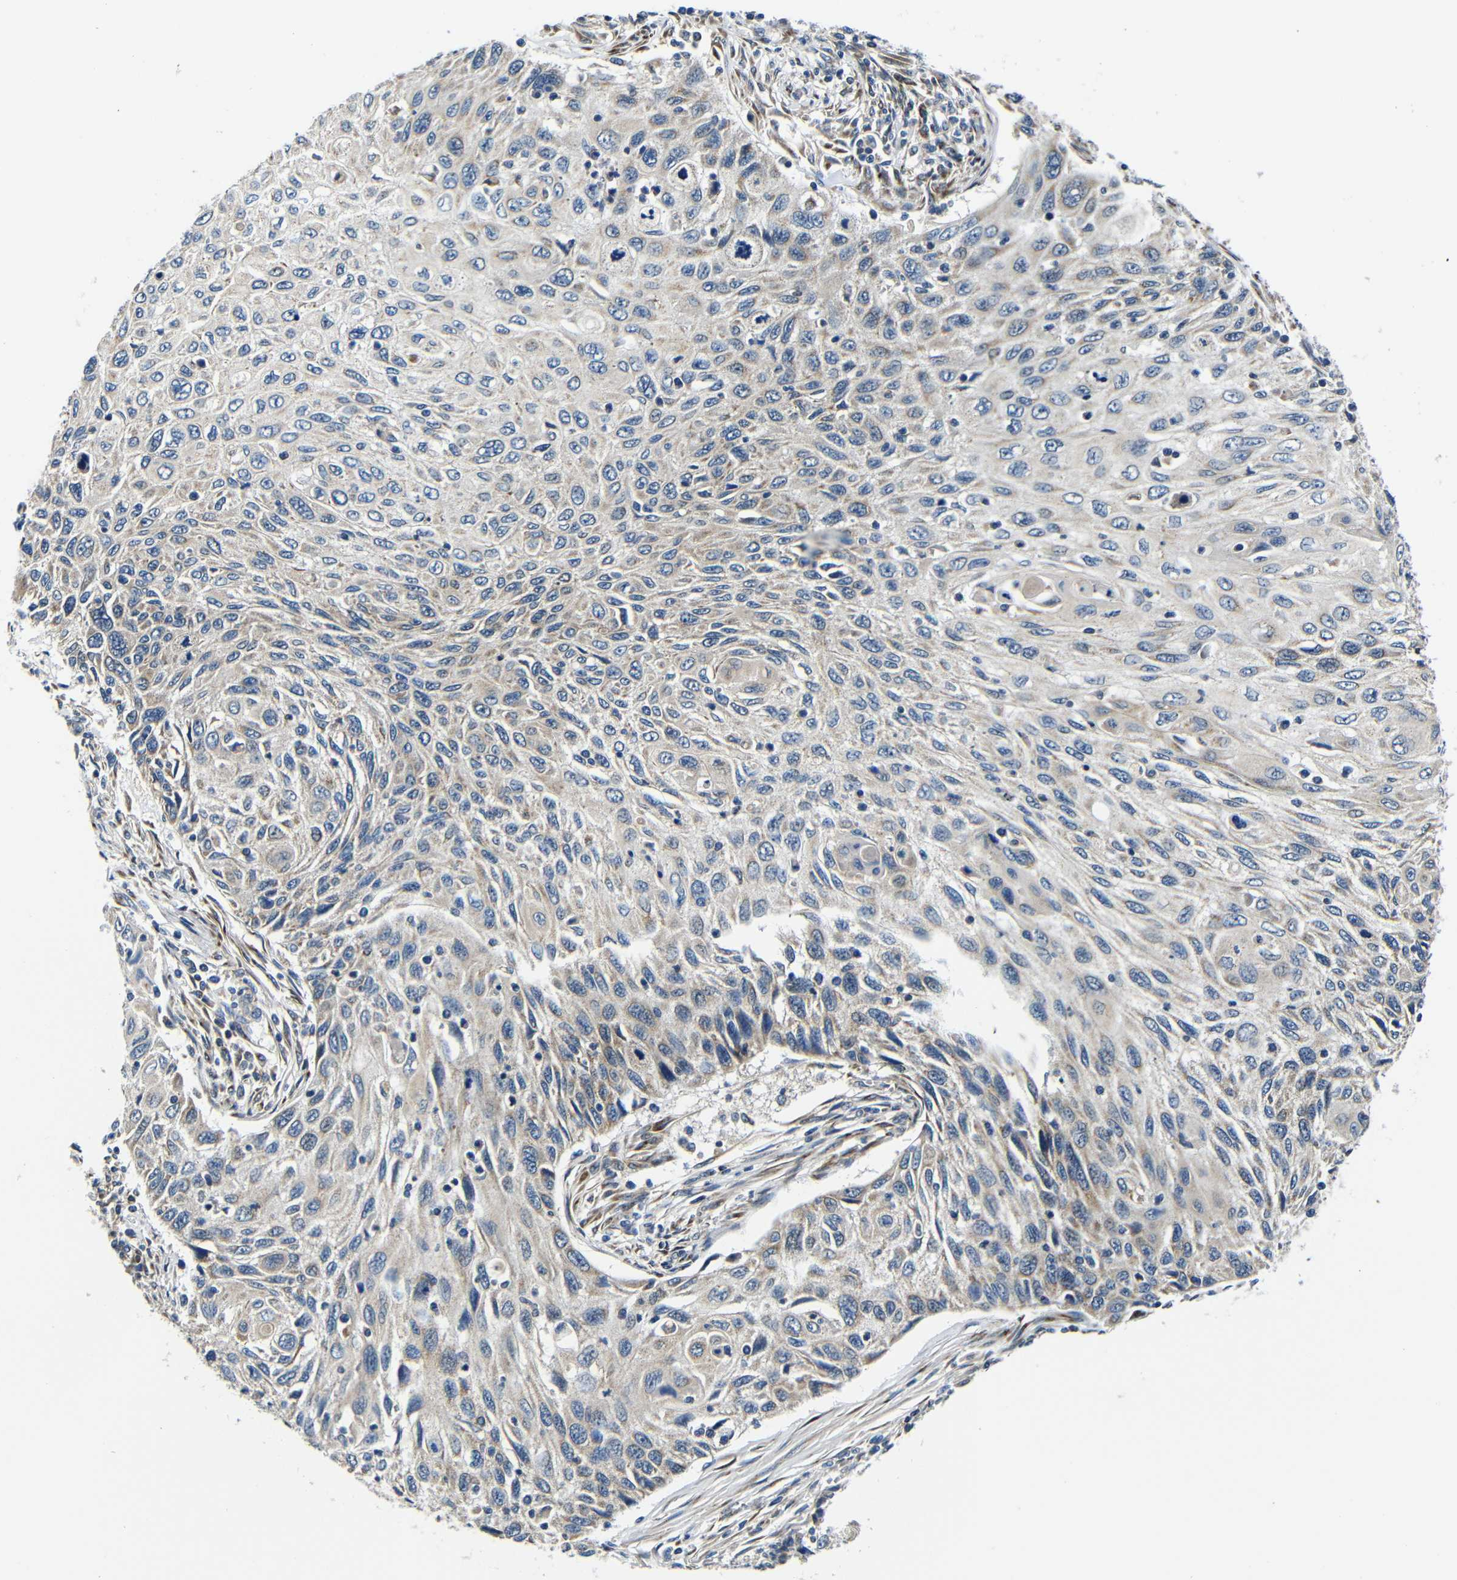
{"staining": {"intensity": "weak", "quantity": "<25%", "location": "cytoplasmic/membranous"}, "tissue": "cervical cancer", "cell_type": "Tumor cells", "image_type": "cancer", "snomed": [{"axis": "morphology", "description": "Squamous cell carcinoma, NOS"}, {"axis": "topography", "description": "Cervix"}], "caption": "An IHC image of cervical squamous cell carcinoma is shown. There is no staining in tumor cells of cervical squamous cell carcinoma. The staining was performed using DAB to visualize the protein expression in brown, while the nuclei were stained in blue with hematoxylin (Magnification: 20x).", "gene": "FKBP14", "patient": {"sex": "female", "age": 70}}